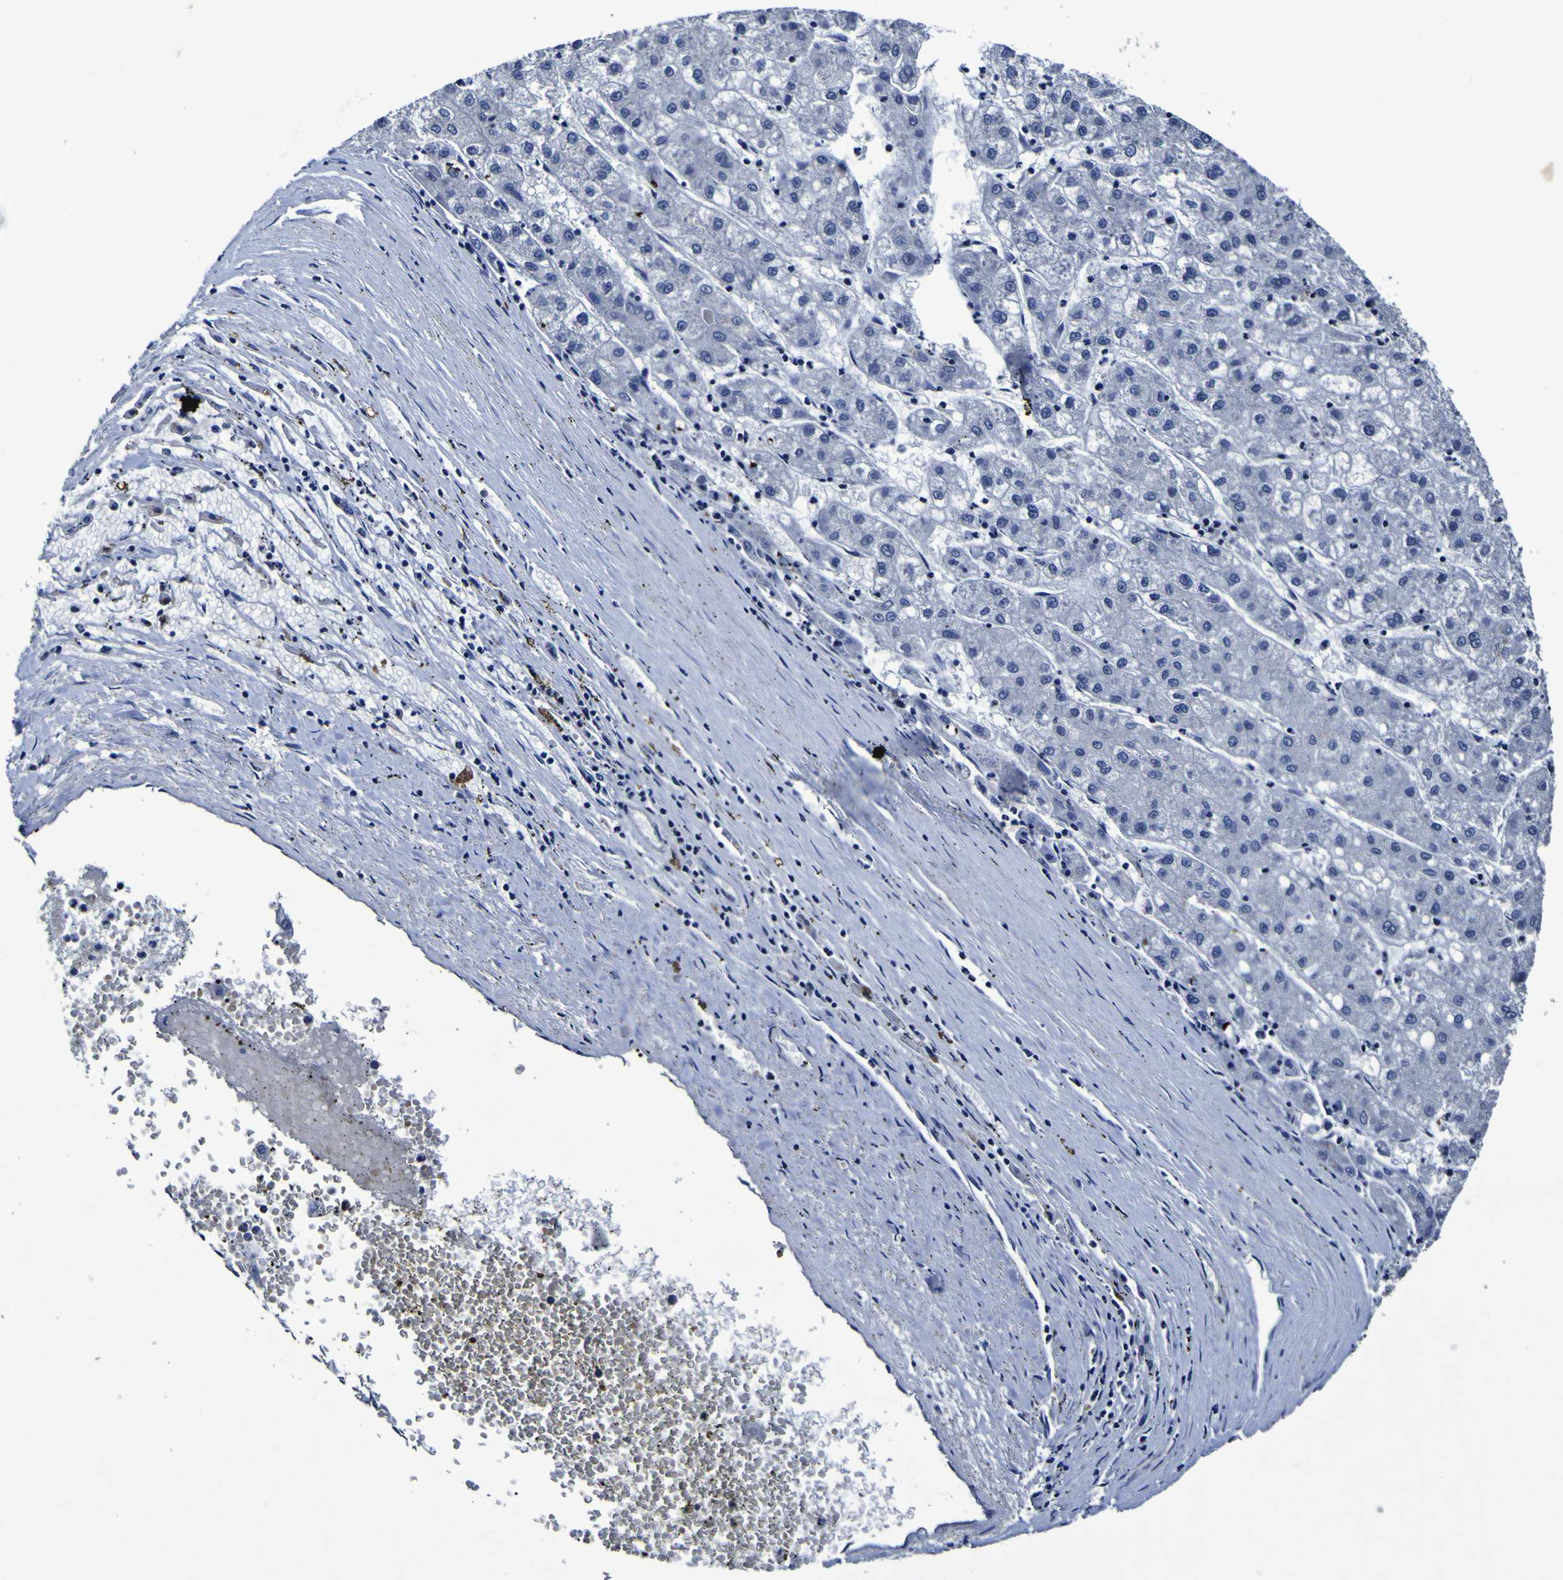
{"staining": {"intensity": "negative", "quantity": "none", "location": "none"}, "tissue": "liver cancer", "cell_type": "Tumor cells", "image_type": "cancer", "snomed": [{"axis": "morphology", "description": "Carcinoma, Hepatocellular, NOS"}, {"axis": "topography", "description": "Liver"}], "caption": "Hepatocellular carcinoma (liver) stained for a protein using immunohistochemistry (IHC) shows no expression tumor cells.", "gene": "SORCS1", "patient": {"sex": "male", "age": 72}}